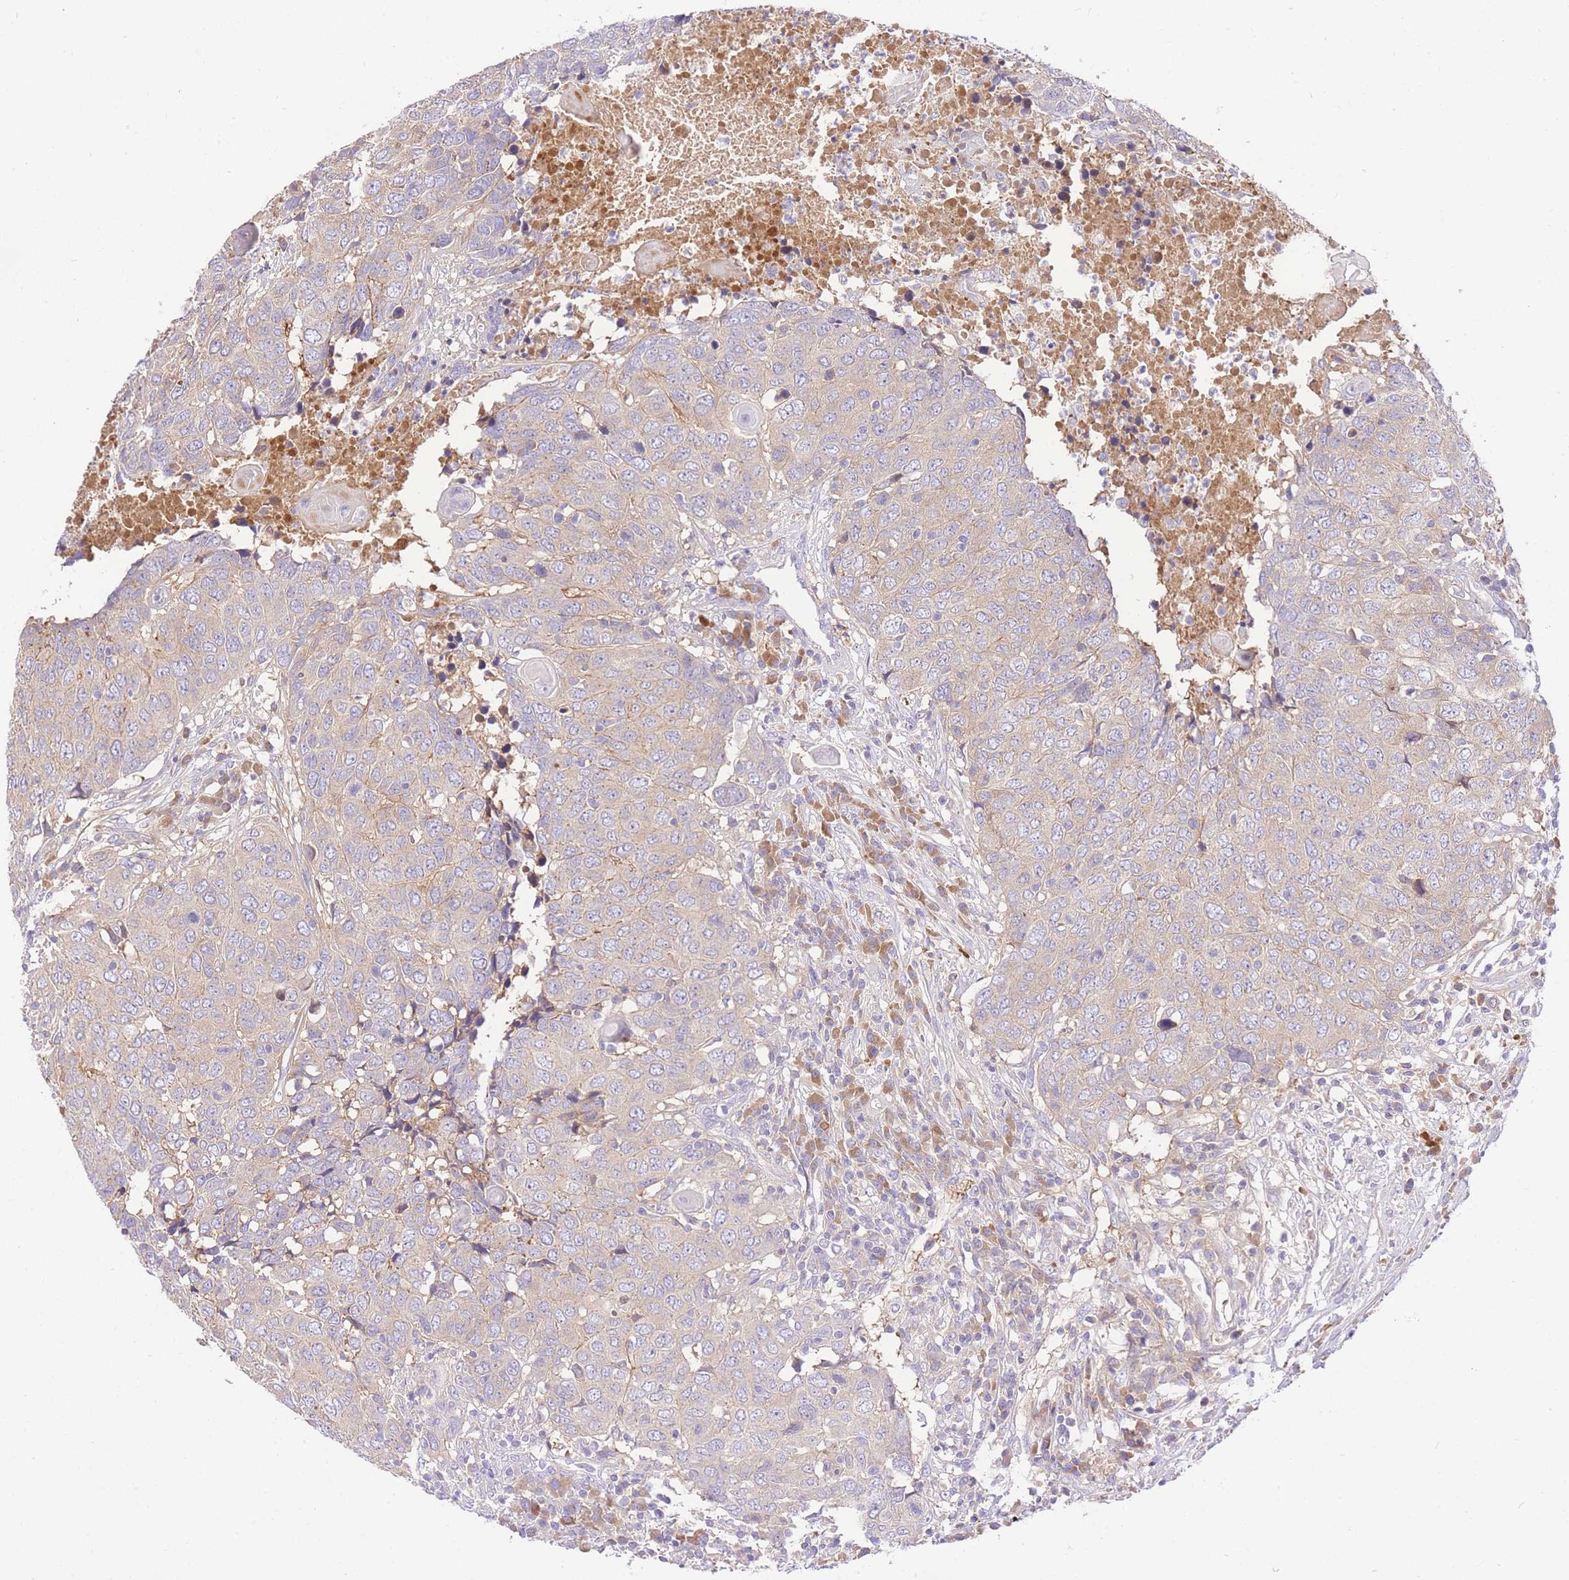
{"staining": {"intensity": "weak", "quantity": "25%-75%", "location": "cytoplasmic/membranous"}, "tissue": "head and neck cancer", "cell_type": "Tumor cells", "image_type": "cancer", "snomed": [{"axis": "morphology", "description": "Squamous cell carcinoma, NOS"}, {"axis": "topography", "description": "Head-Neck"}], "caption": "This histopathology image exhibits squamous cell carcinoma (head and neck) stained with IHC to label a protein in brown. The cytoplasmic/membranous of tumor cells show weak positivity for the protein. Nuclei are counter-stained blue.", "gene": "LIPH", "patient": {"sex": "male", "age": 66}}